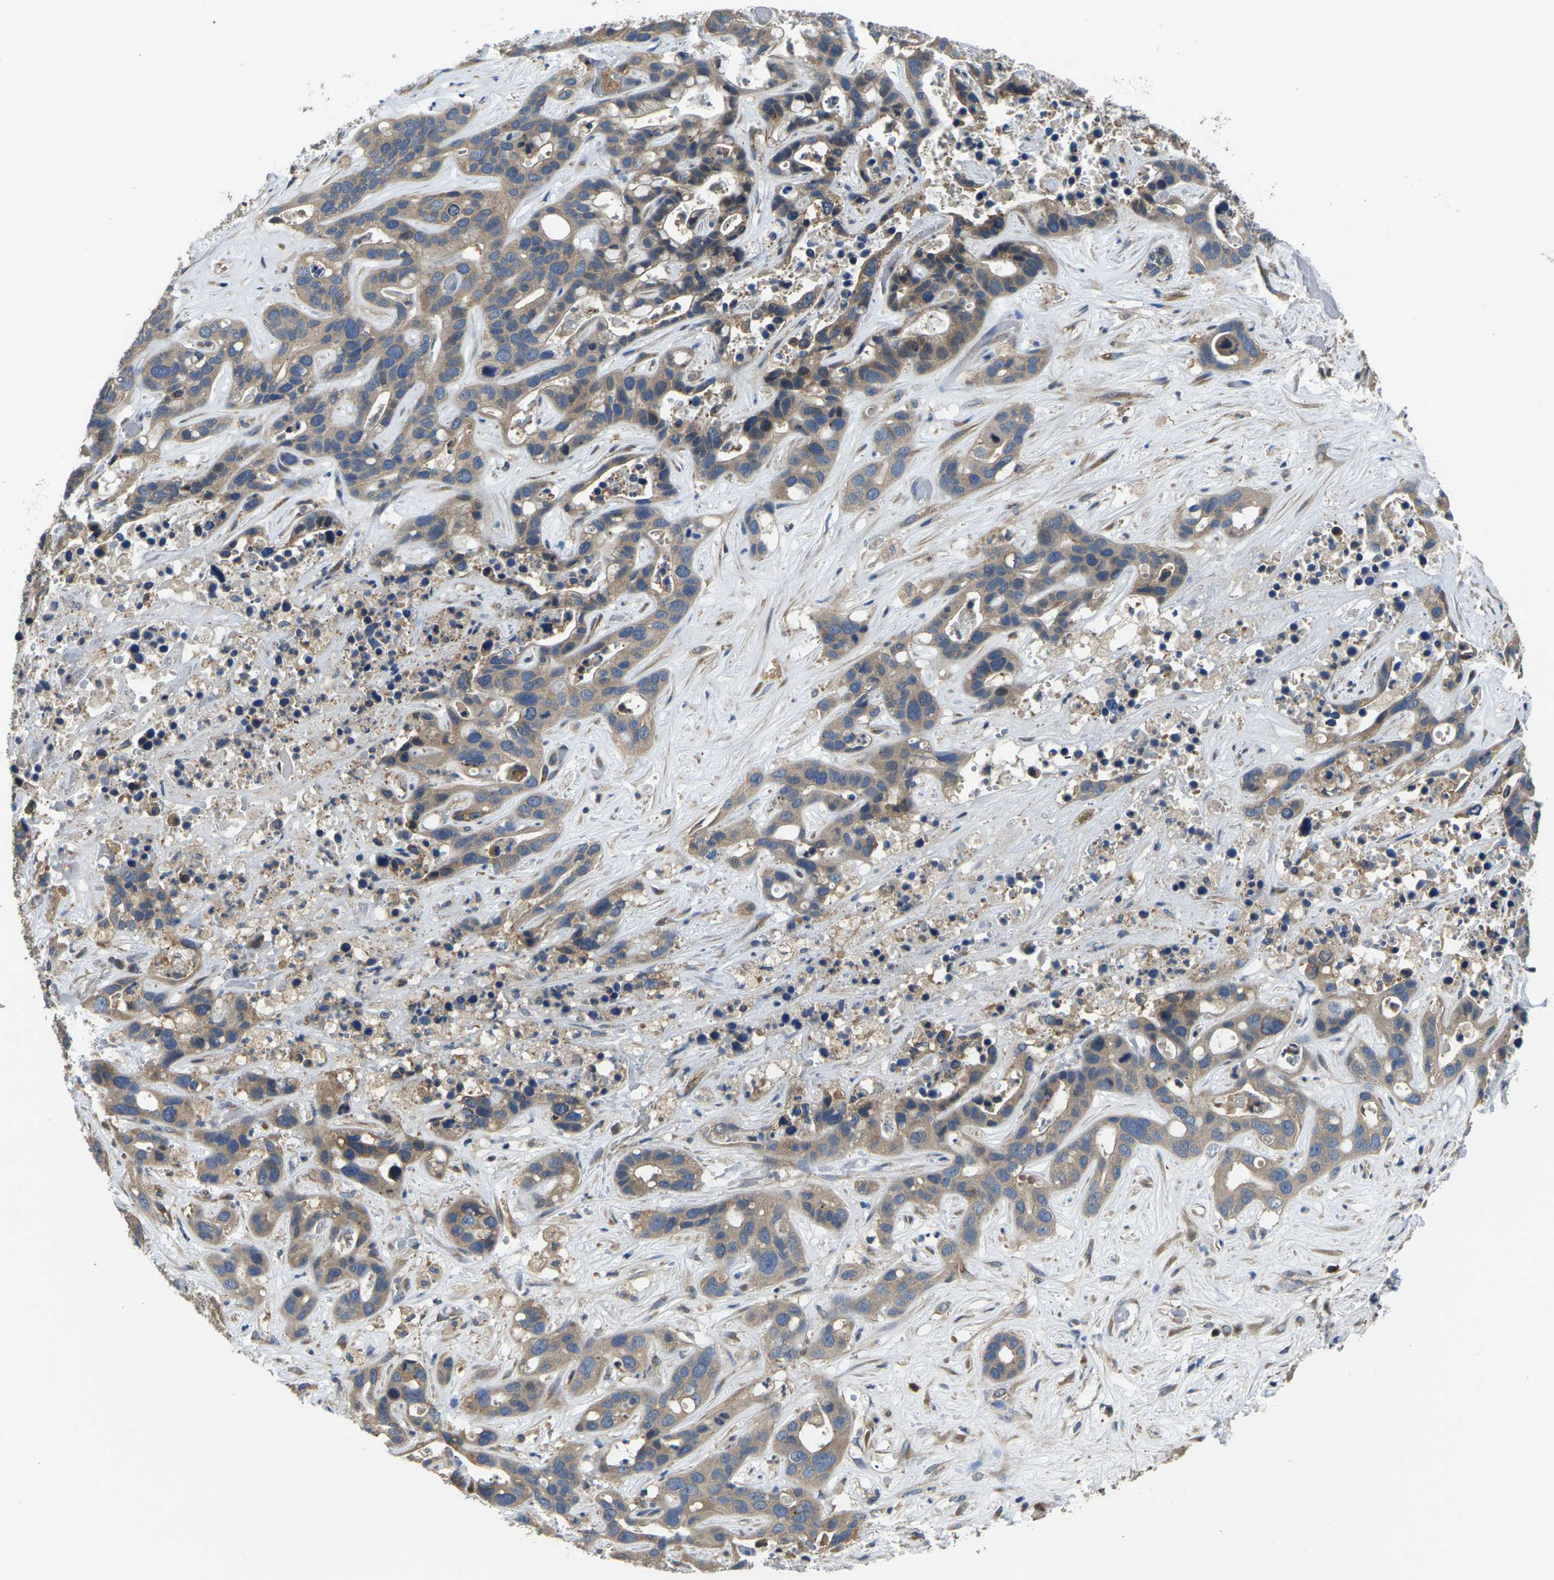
{"staining": {"intensity": "moderate", "quantity": ">75%", "location": "cytoplasmic/membranous"}, "tissue": "liver cancer", "cell_type": "Tumor cells", "image_type": "cancer", "snomed": [{"axis": "morphology", "description": "Cholangiocarcinoma"}, {"axis": "topography", "description": "Liver"}], "caption": "Protein staining exhibits moderate cytoplasmic/membranous staining in about >75% of tumor cells in liver cancer.", "gene": "TMCC2", "patient": {"sex": "female", "age": 65}}